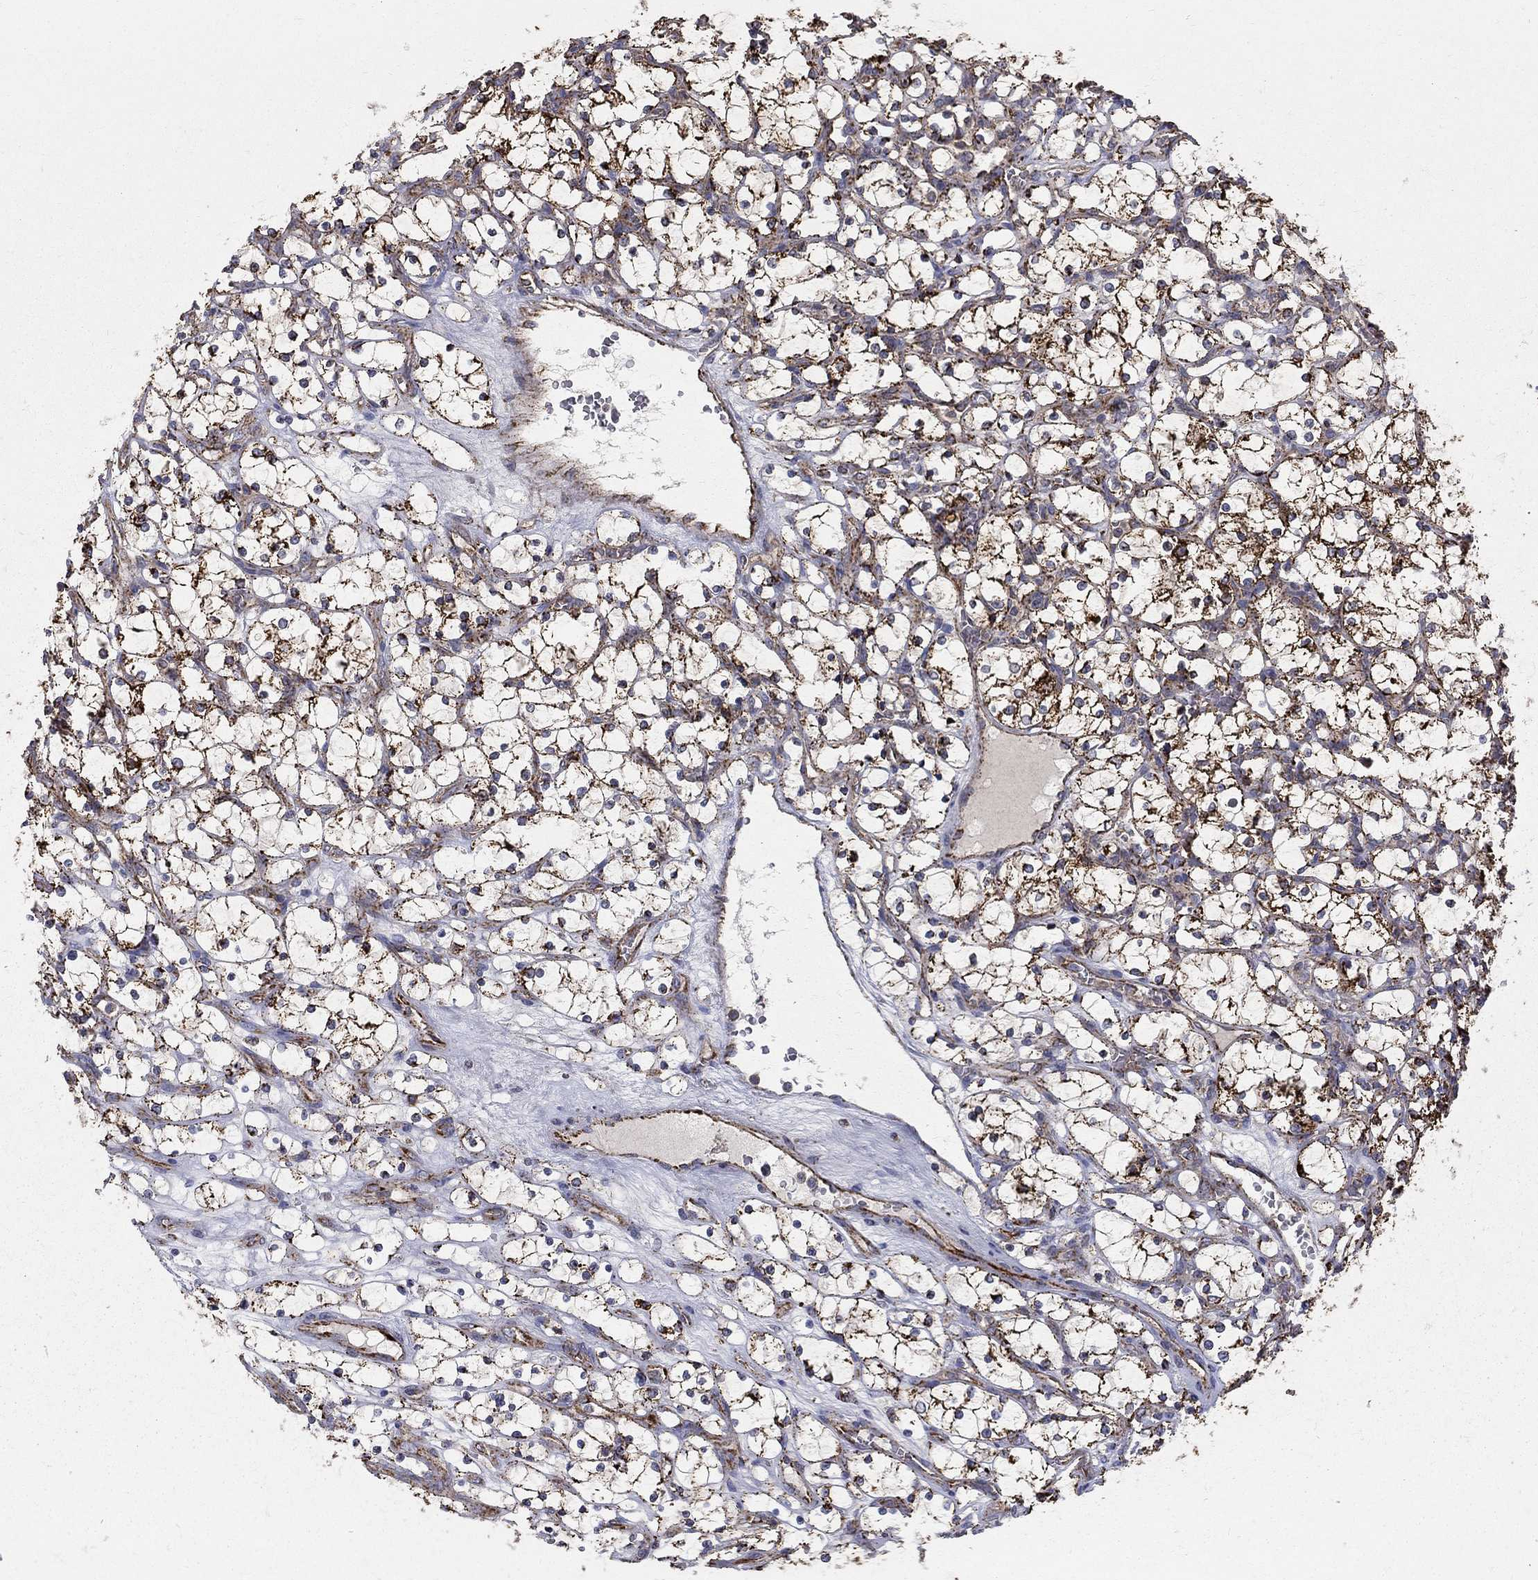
{"staining": {"intensity": "strong", "quantity": "25%-75%", "location": "cytoplasmic/membranous"}, "tissue": "renal cancer", "cell_type": "Tumor cells", "image_type": "cancer", "snomed": [{"axis": "morphology", "description": "Adenocarcinoma, NOS"}, {"axis": "topography", "description": "Kidney"}], "caption": "Tumor cells display high levels of strong cytoplasmic/membranous expression in approximately 25%-75% of cells in renal adenocarcinoma.", "gene": "GCSH", "patient": {"sex": "female", "age": 69}}